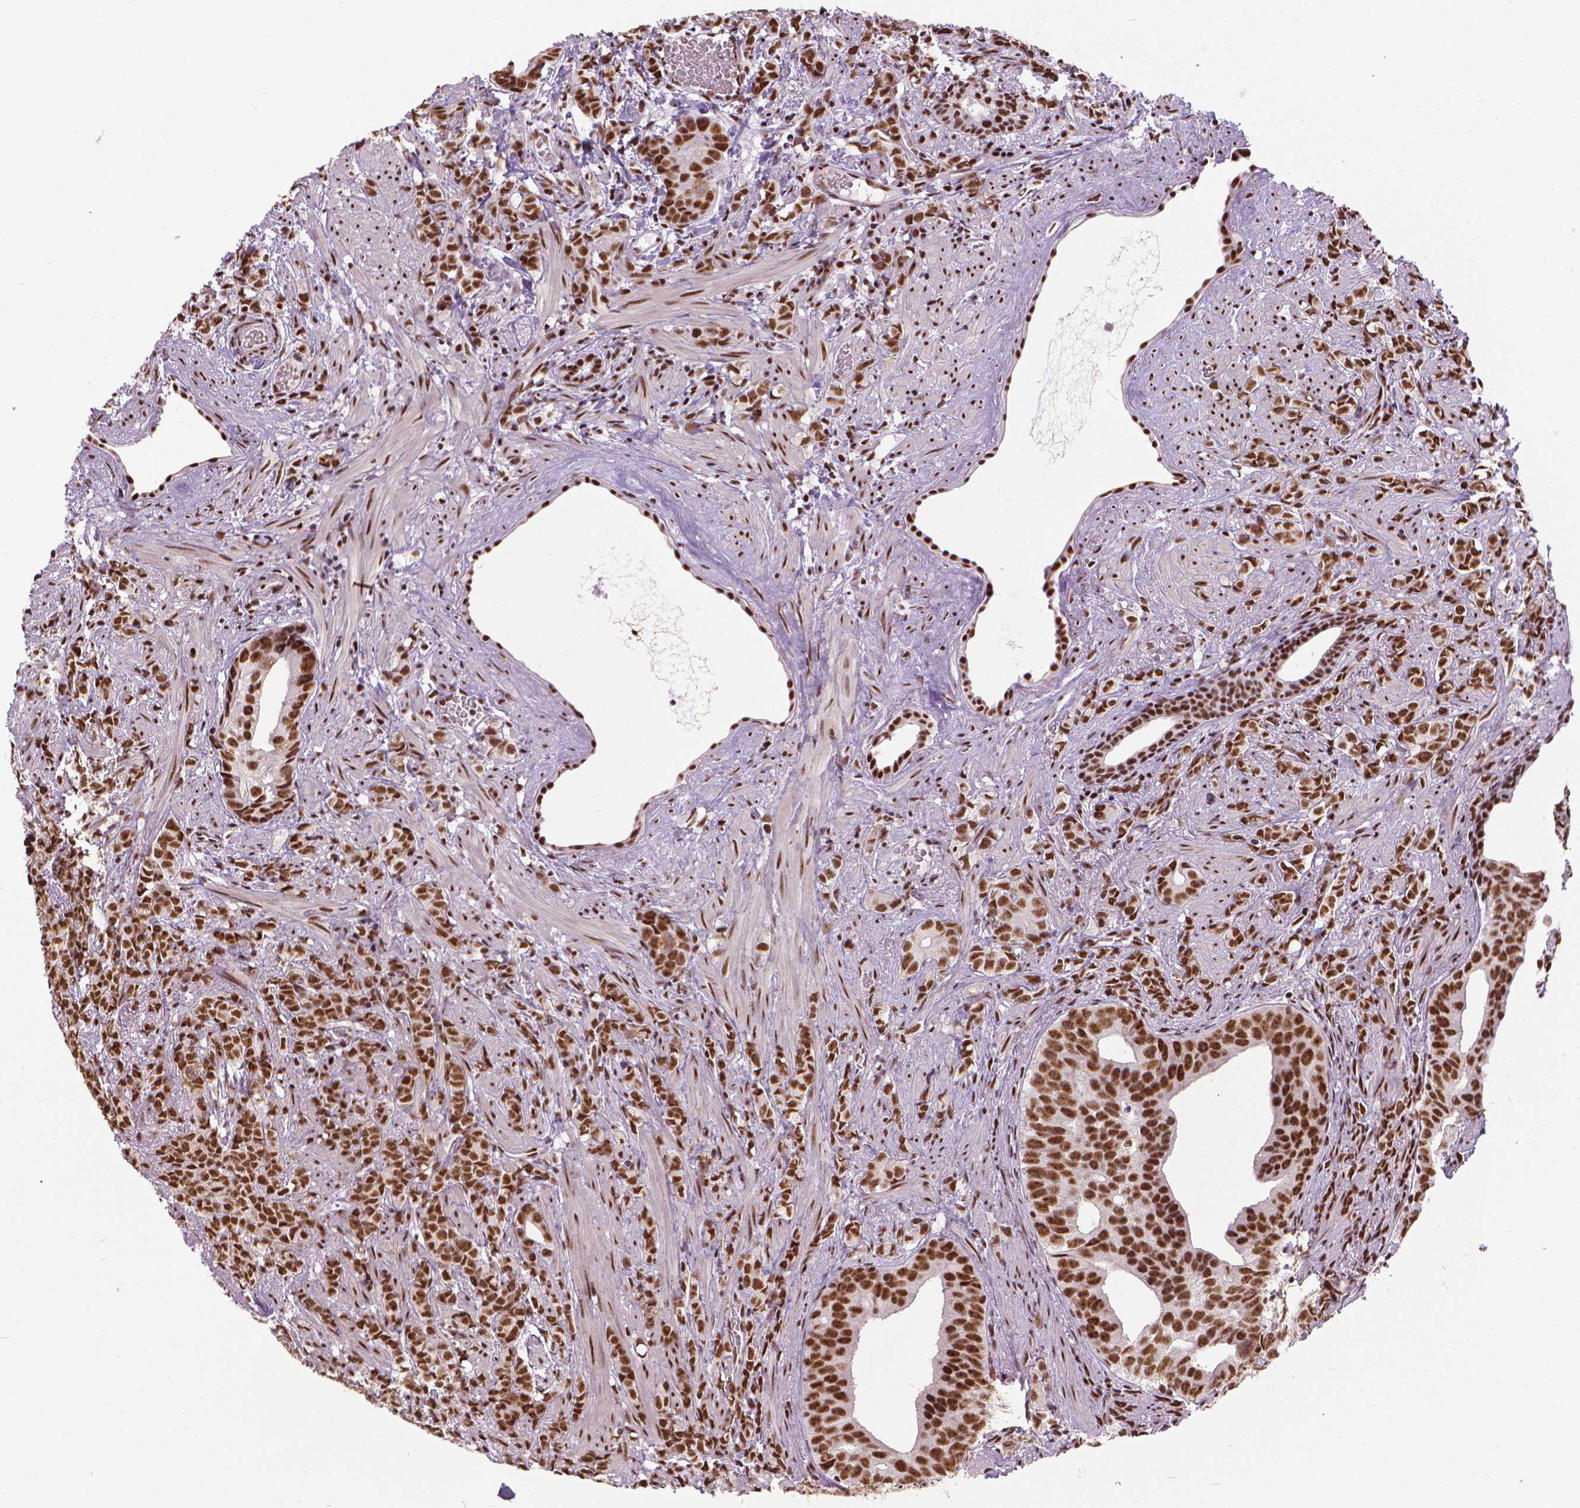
{"staining": {"intensity": "strong", "quantity": ">75%", "location": "nuclear"}, "tissue": "prostate cancer", "cell_type": "Tumor cells", "image_type": "cancer", "snomed": [{"axis": "morphology", "description": "Adenocarcinoma, High grade"}, {"axis": "topography", "description": "Prostate"}], "caption": "Prostate cancer (adenocarcinoma (high-grade)) stained with DAB immunohistochemistry (IHC) demonstrates high levels of strong nuclear staining in about >75% of tumor cells. Ihc stains the protein of interest in brown and the nuclei are stained blue.", "gene": "AKAP8", "patient": {"sex": "male", "age": 81}}